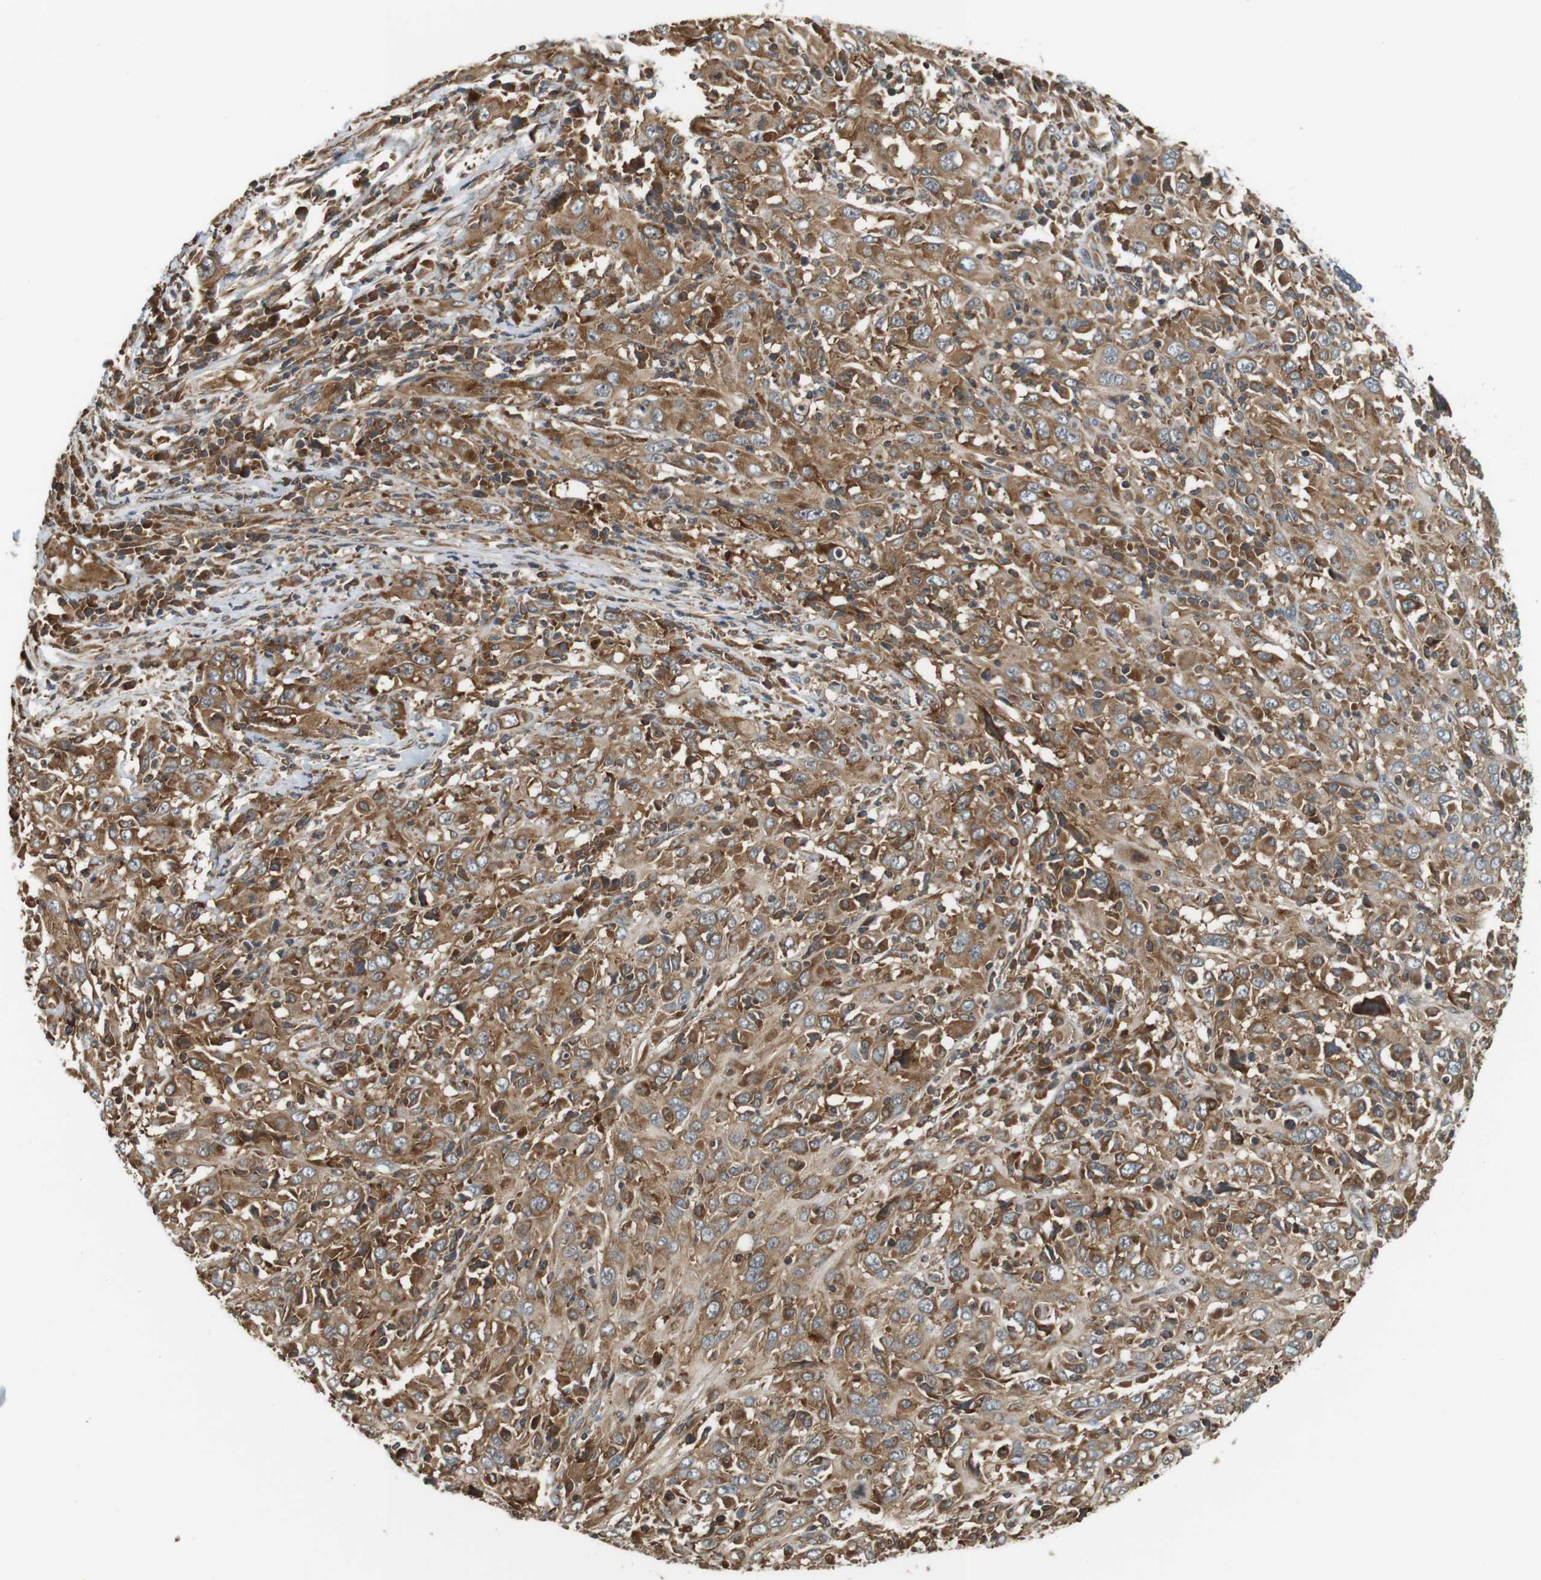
{"staining": {"intensity": "moderate", "quantity": ">75%", "location": "cytoplasmic/membranous"}, "tissue": "cervical cancer", "cell_type": "Tumor cells", "image_type": "cancer", "snomed": [{"axis": "morphology", "description": "Squamous cell carcinoma, NOS"}, {"axis": "topography", "description": "Cervix"}], "caption": "Immunohistochemical staining of cervical cancer (squamous cell carcinoma) displays moderate cytoplasmic/membranous protein expression in approximately >75% of tumor cells.", "gene": "PA2G4", "patient": {"sex": "female", "age": 46}}